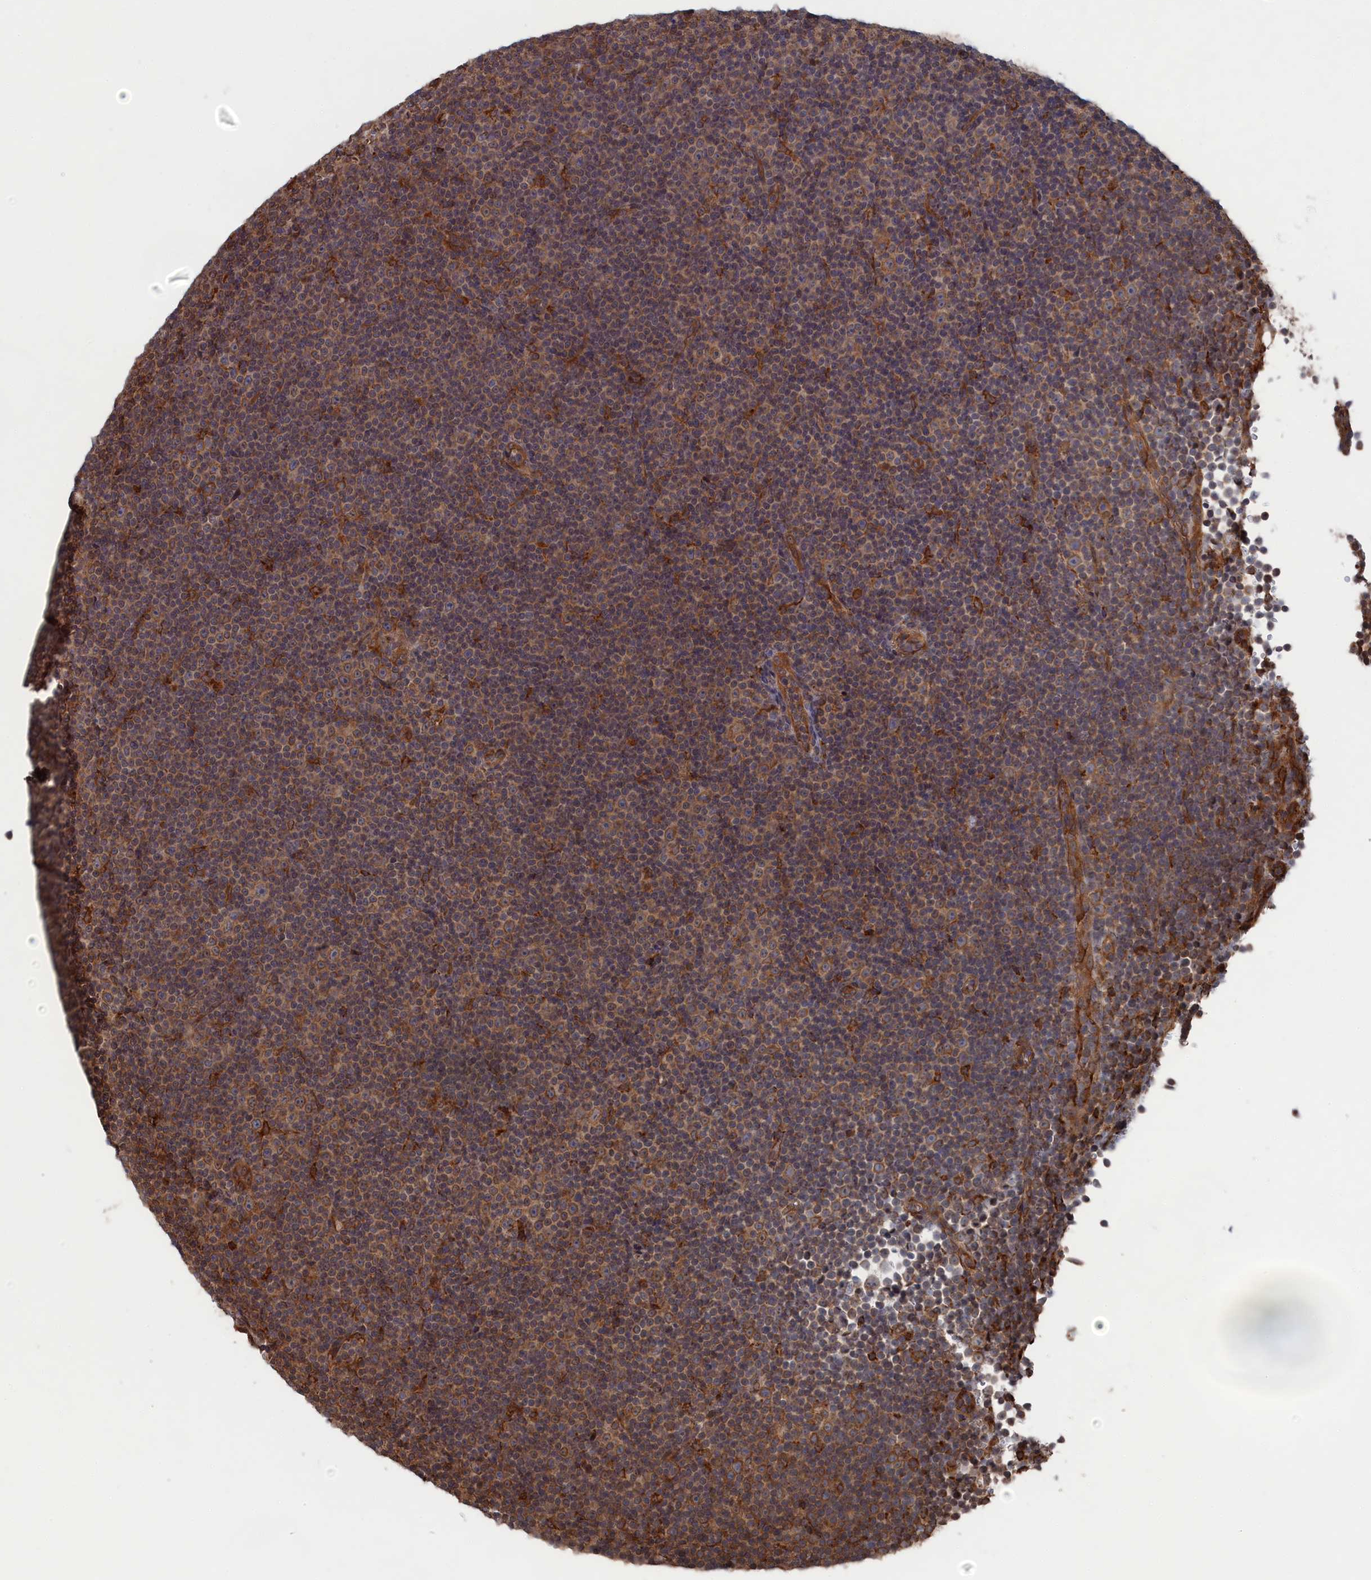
{"staining": {"intensity": "moderate", "quantity": ">75%", "location": "cytoplasmic/membranous"}, "tissue": "lymphoma", "cell_type": "Tumor cells", "image_type": "cancer", "snomed": [{"axis": "morphology", "description": "Malignant lymphoma, non-Hodgkin's type, Low grade"}, {"axis": "topography", "description": "Lymph node"}], "caption": "A high-resolution image shows immunohistochemistry (IHC) staining of low-grade malignant lymphoma, non-Hodgkin's type, which displays moderate cytoplasmic/membranous staining in about >75% of tumor cells.", "gene": "BPIFB6", "patient": {"sex": "female", "age": 67}}